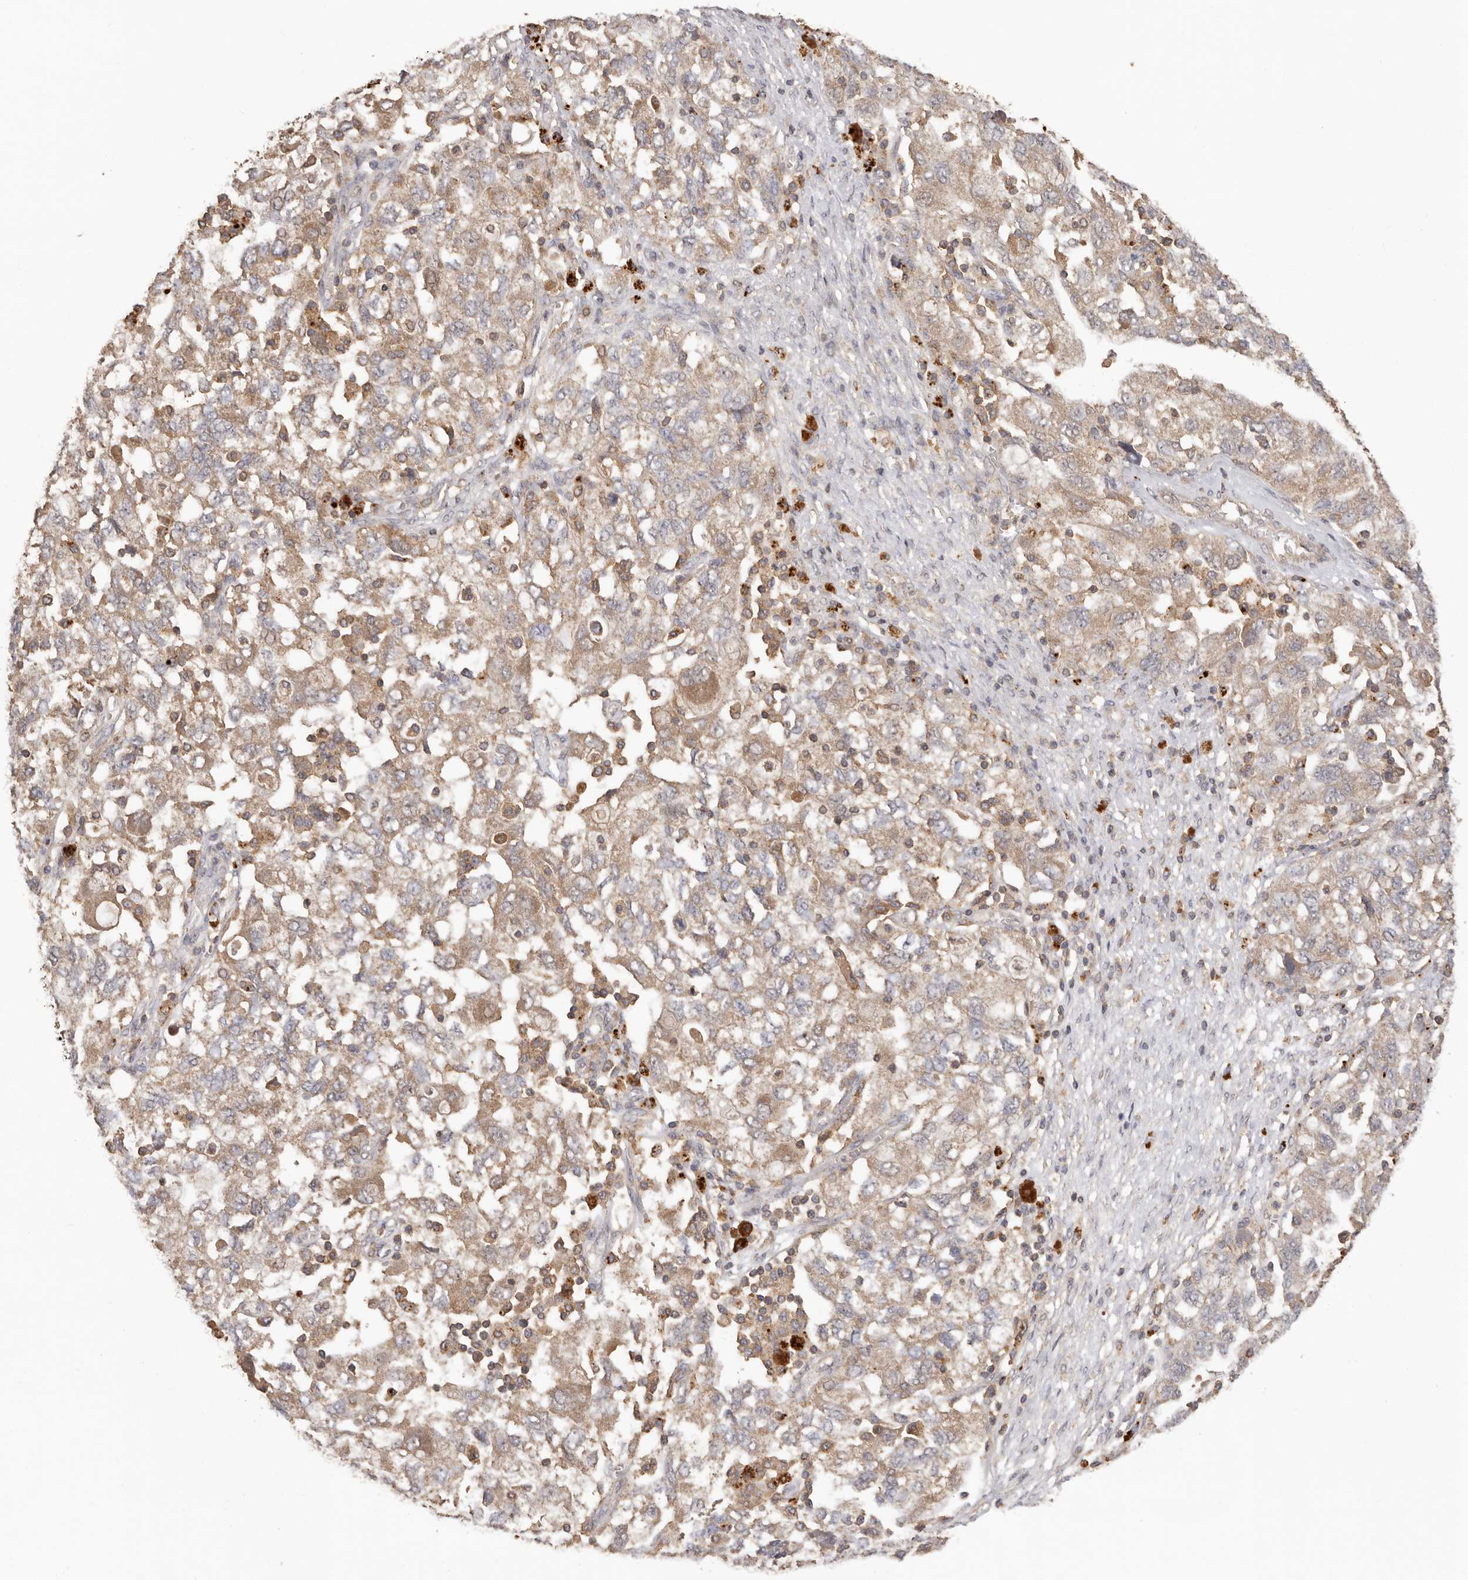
{"staining": {"intensity": "weak", "quantity": ">75%", "location": "cytoplasmic/membranous"}, "tissue": "ovarian cancer", "cell_type": "Tumor cells", "image_type": "cancer", "snomed": [{"axis": "morphology", "description": "Carcinoma, NOS"}, {"axis": "morphology", "description": "Cystadenocarcinoma, serous, NOS"}, {"axis": "topography", "description": "Ovary"}], "caption": "A micrograph of human ovarian serous cystadenocarcinoma stained for a protein displays weak cytoplasmic/membranous brown staining in tumor cells.", "gene": "RWDD1", "patient": {"sex": "female", "age": 69}}